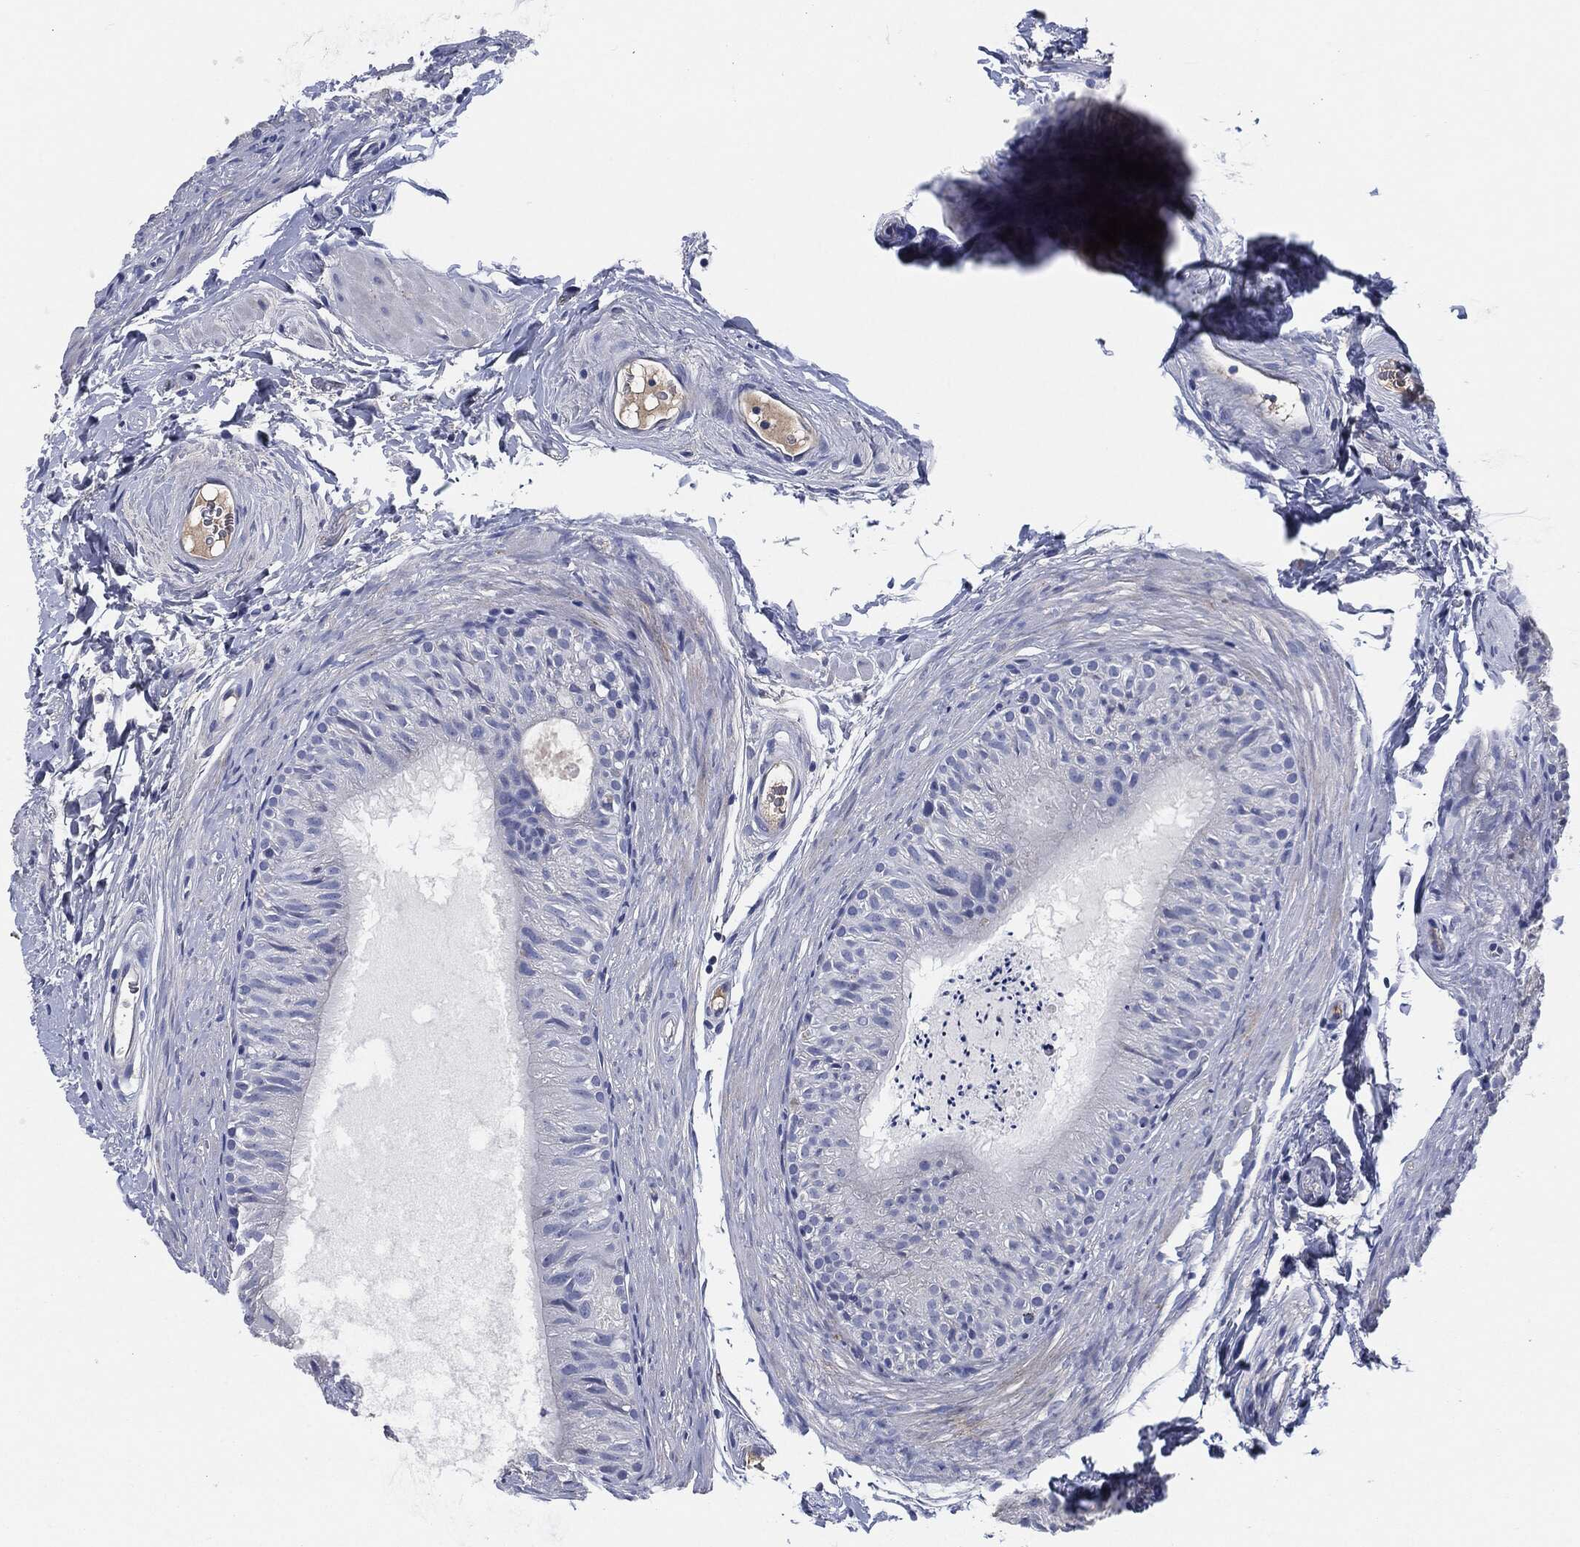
{"staining": {"intensity": "negative", "quantity": "none", "location": "none"}, "tissue": "epididymis", "cell_type": "Glandular cells", "image_type": "normal", "snomed": [{"axis": "morphology", "description": "Normal tissue, NOS"}, {"axis": "topography", "description": "Epididymis"}], "caption": "This photomicrograph is of benign epididymis stained with immunohistochemistry to label a protein in brown with the nuclei are counter-stained blue. There is no expression in glandular cells. (Stains: DAB immunohistochemistry with hematoxylin counter stain, Microscopy: brightfield microscopy at high magnification).", "gene": "CD27", "patient": {"sex": "male", "age": 34}}